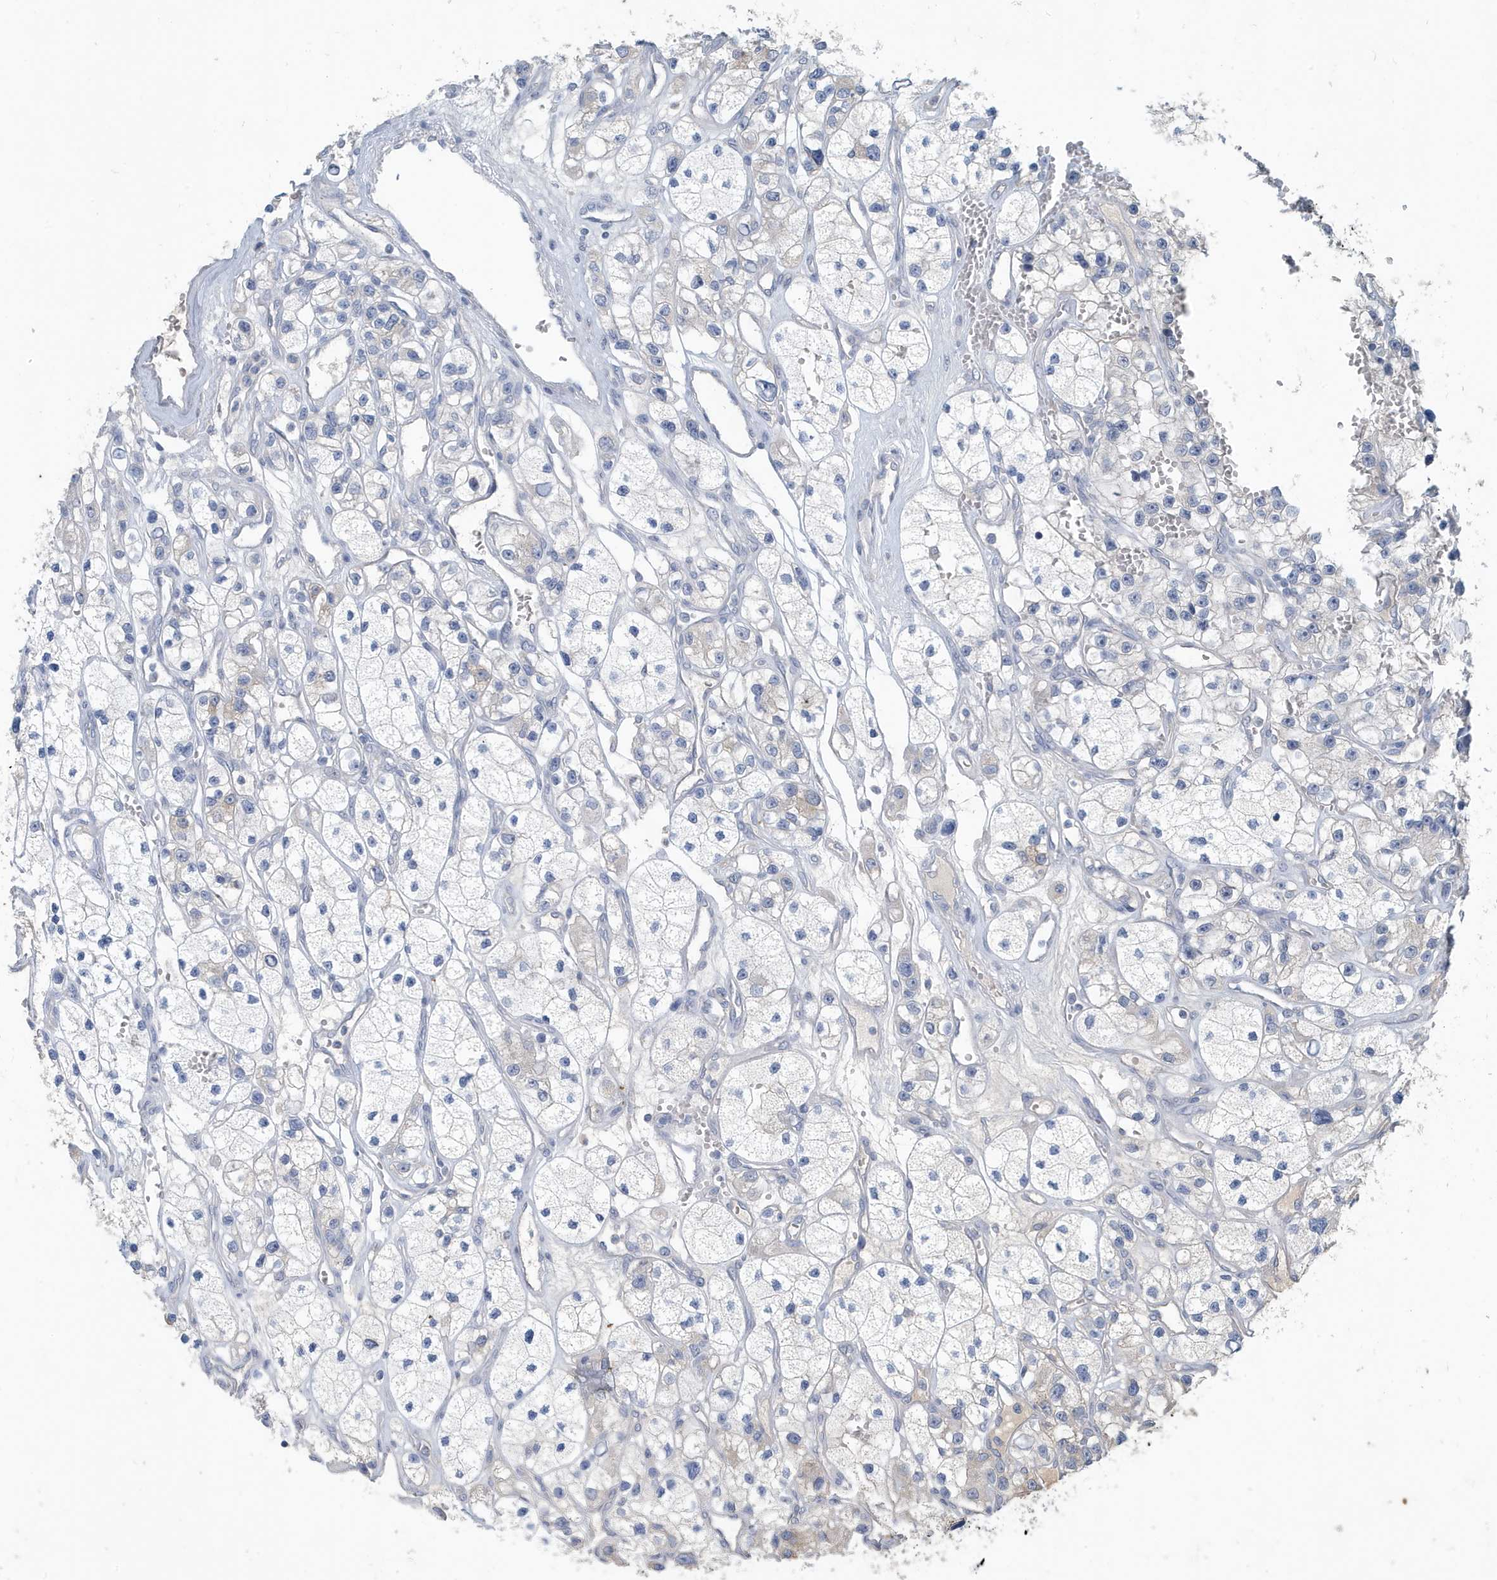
{"staining": {"intensity": "negative", "quantity": "none", "location": "none"}, "tissue": "renal cancer", "cell_type": "Tumor cells", "image_type": "cancer", "snomed": [{"axis": "morphology", "description": "Adenocarcinoma, NOS"}, {"axis": "topography", "description": "Kidney"}], "caption": "The micrograph demonstrates no significant staining in tumor cells of adenocarcinoma (renal).", "gene": "UGT2B4", "patient": {"sex": "female", "age": 57}}